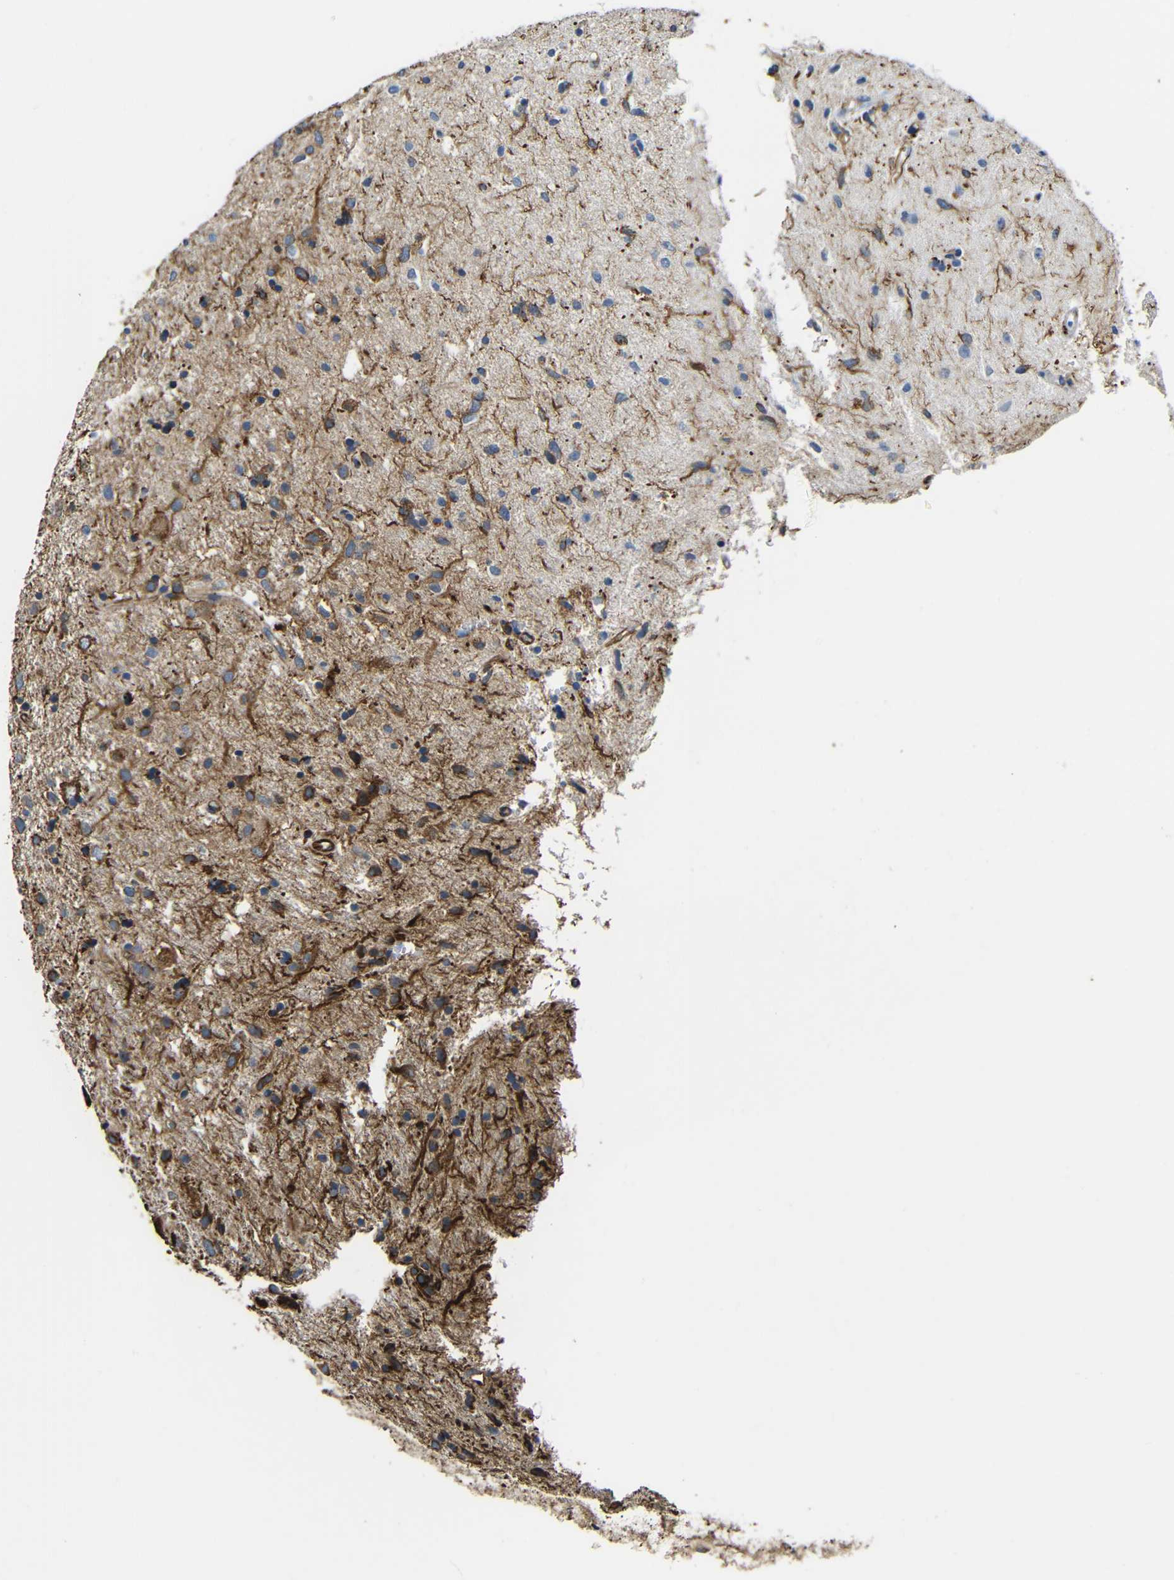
{"staining": {"intensity": "moderate", "quantity": ">75%", "location": "cytoplasmic/membranous"}, "tissue": "glioma", "cell_type": "Tumor cells", "image_type": "cancer", "snomed": [{"axis": "morphology", "description": "Glioma, malignant, Low grade"}, {"axis": "topography", "description": "Brain"}], "caption": "Moderate cytoplasmic/membranous protein expression is appreciated in about >75% of tumor cells in low-grade glioma (malignant). (brown staining indicates protein expression, while blue staining denotes nuclei).", "gene": "IGSF10", "patient": {"sex": "male", "age": 77}}